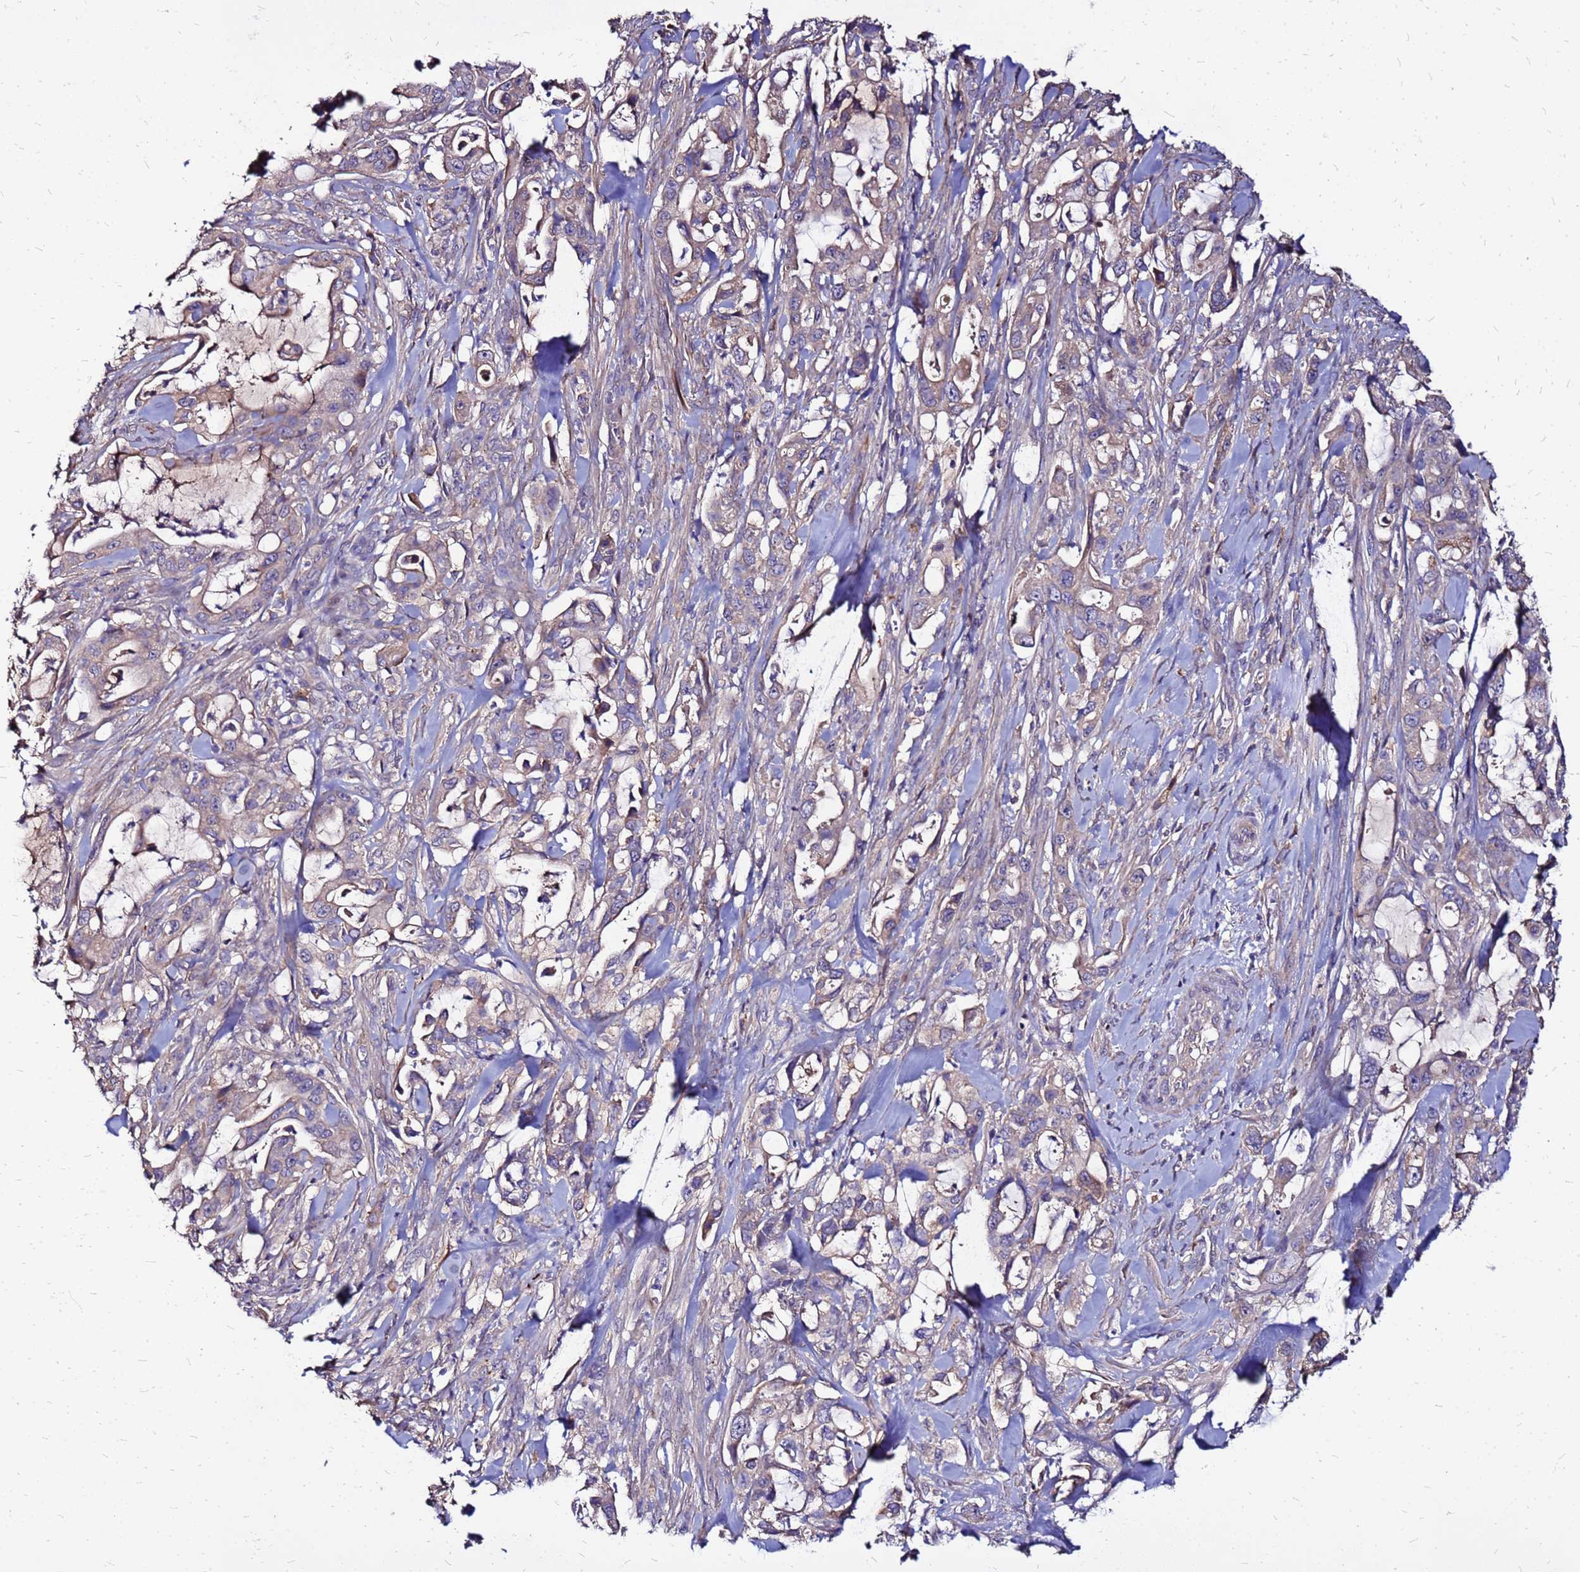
{"staining": {"intensity": "weak", "quantity": "25%-75%", "location": "cytoplasmic/membranous"}, "tissue": "pancreatic cancer", "cell_type": "Tumor cells", "image_type": "cancer", "snomed": [{"axis": "morphology", "description": "Adenocarcinoma, NOS"}, {"axis": "topography", "description": "Pancreas"}], "caption": "Tumor cells show low levels of weak cytoplasmic/membranous staining in about 25%-75% of cells in pancreatic cancer (adenocarcinoma).", "gene": "ARHGEF5", "patient": {"sex": "female", "age": 61}}